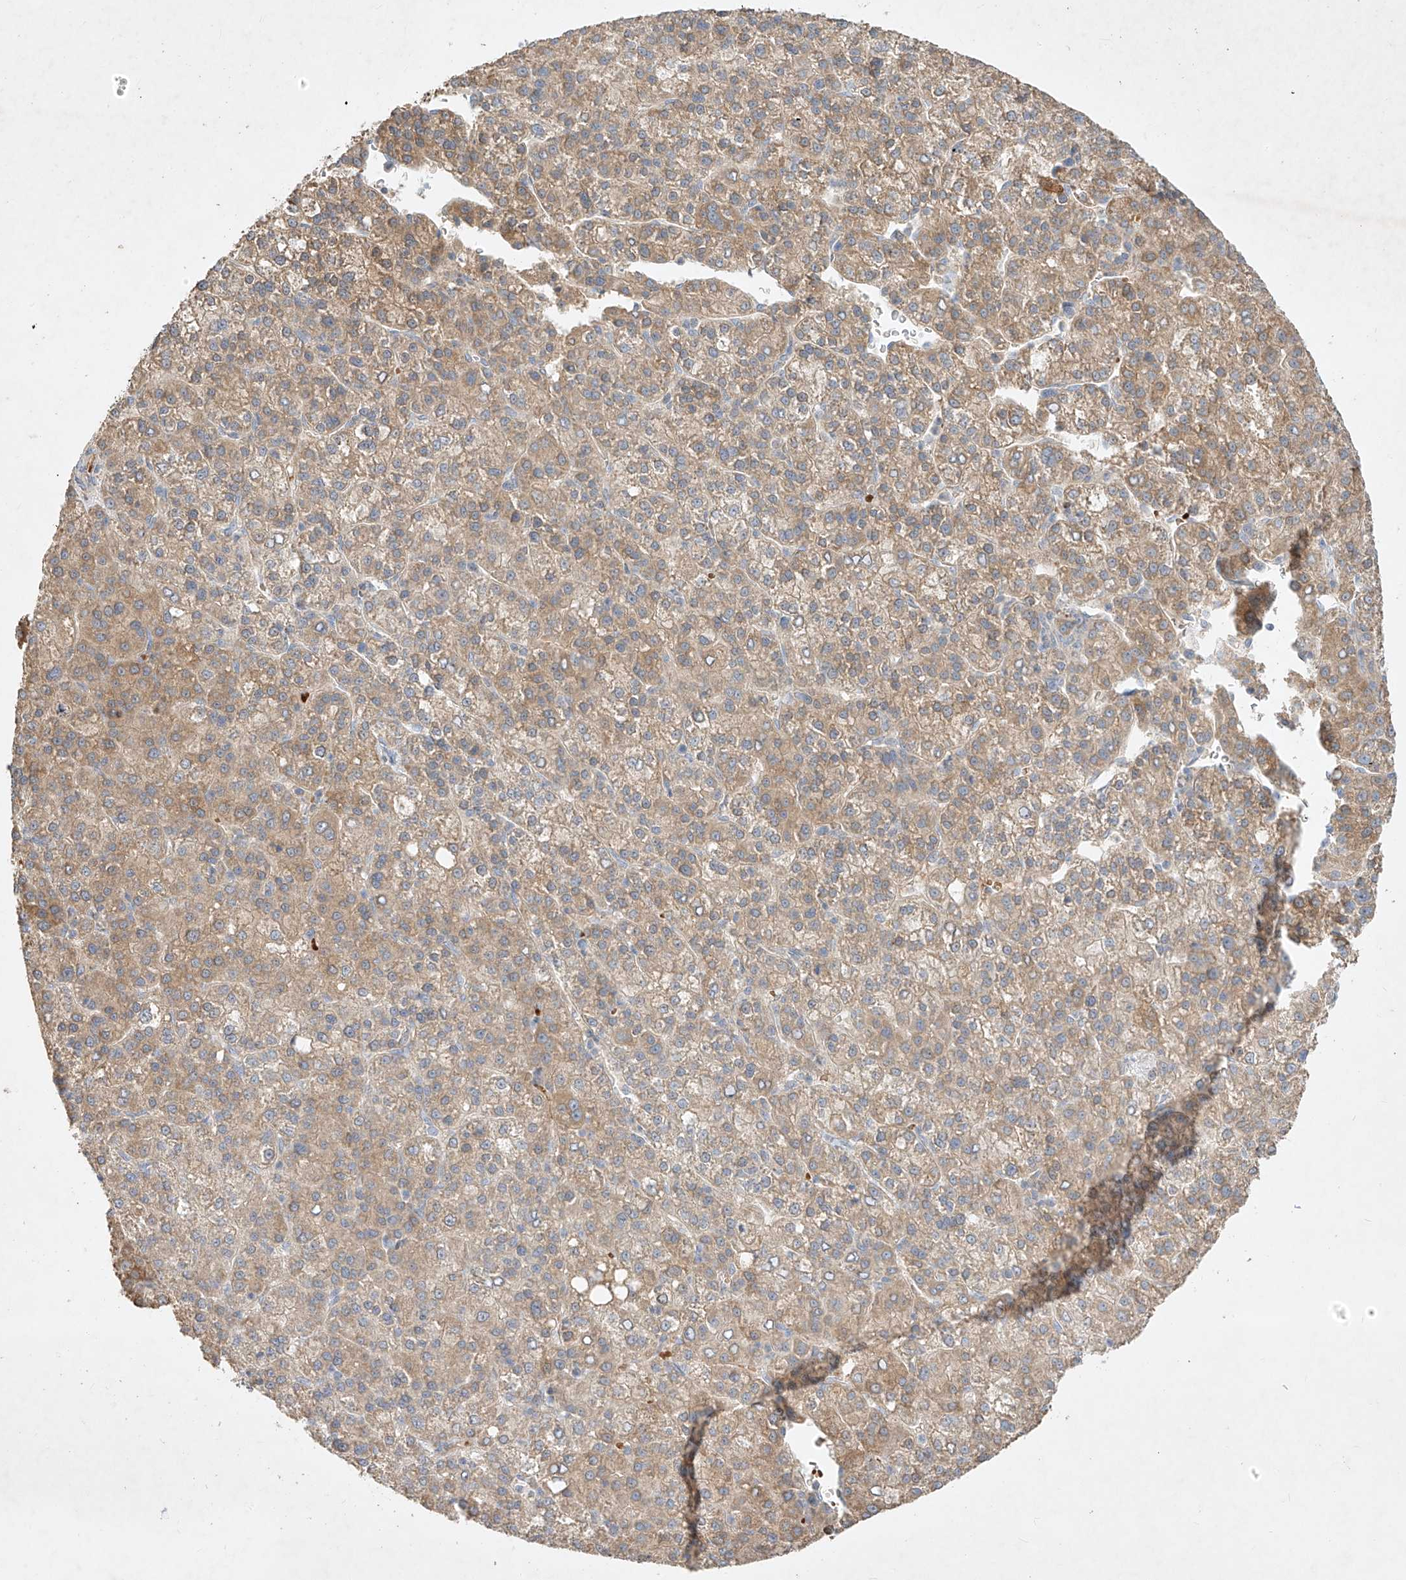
{"staining": {"intensity": "weak", "quantity": ">75%", "location": "cytoplasmic/membranous"}, "tissue": "liver cancer", "cell_type": "Tumor cells", "image_type": "cancer", "snomed": [{"axis": "morphology", "description": "Carcinoma, Hepatocellular, NOS"}, {"axis": "topography", "description": "Liver"}], "caption": "A brown stain labels weak cytoplasmic/membranous staining of a protein in human liver cancer tumor cells.", "gene": "KPNA7", "patient": {"sex": "female", "age": 58}}